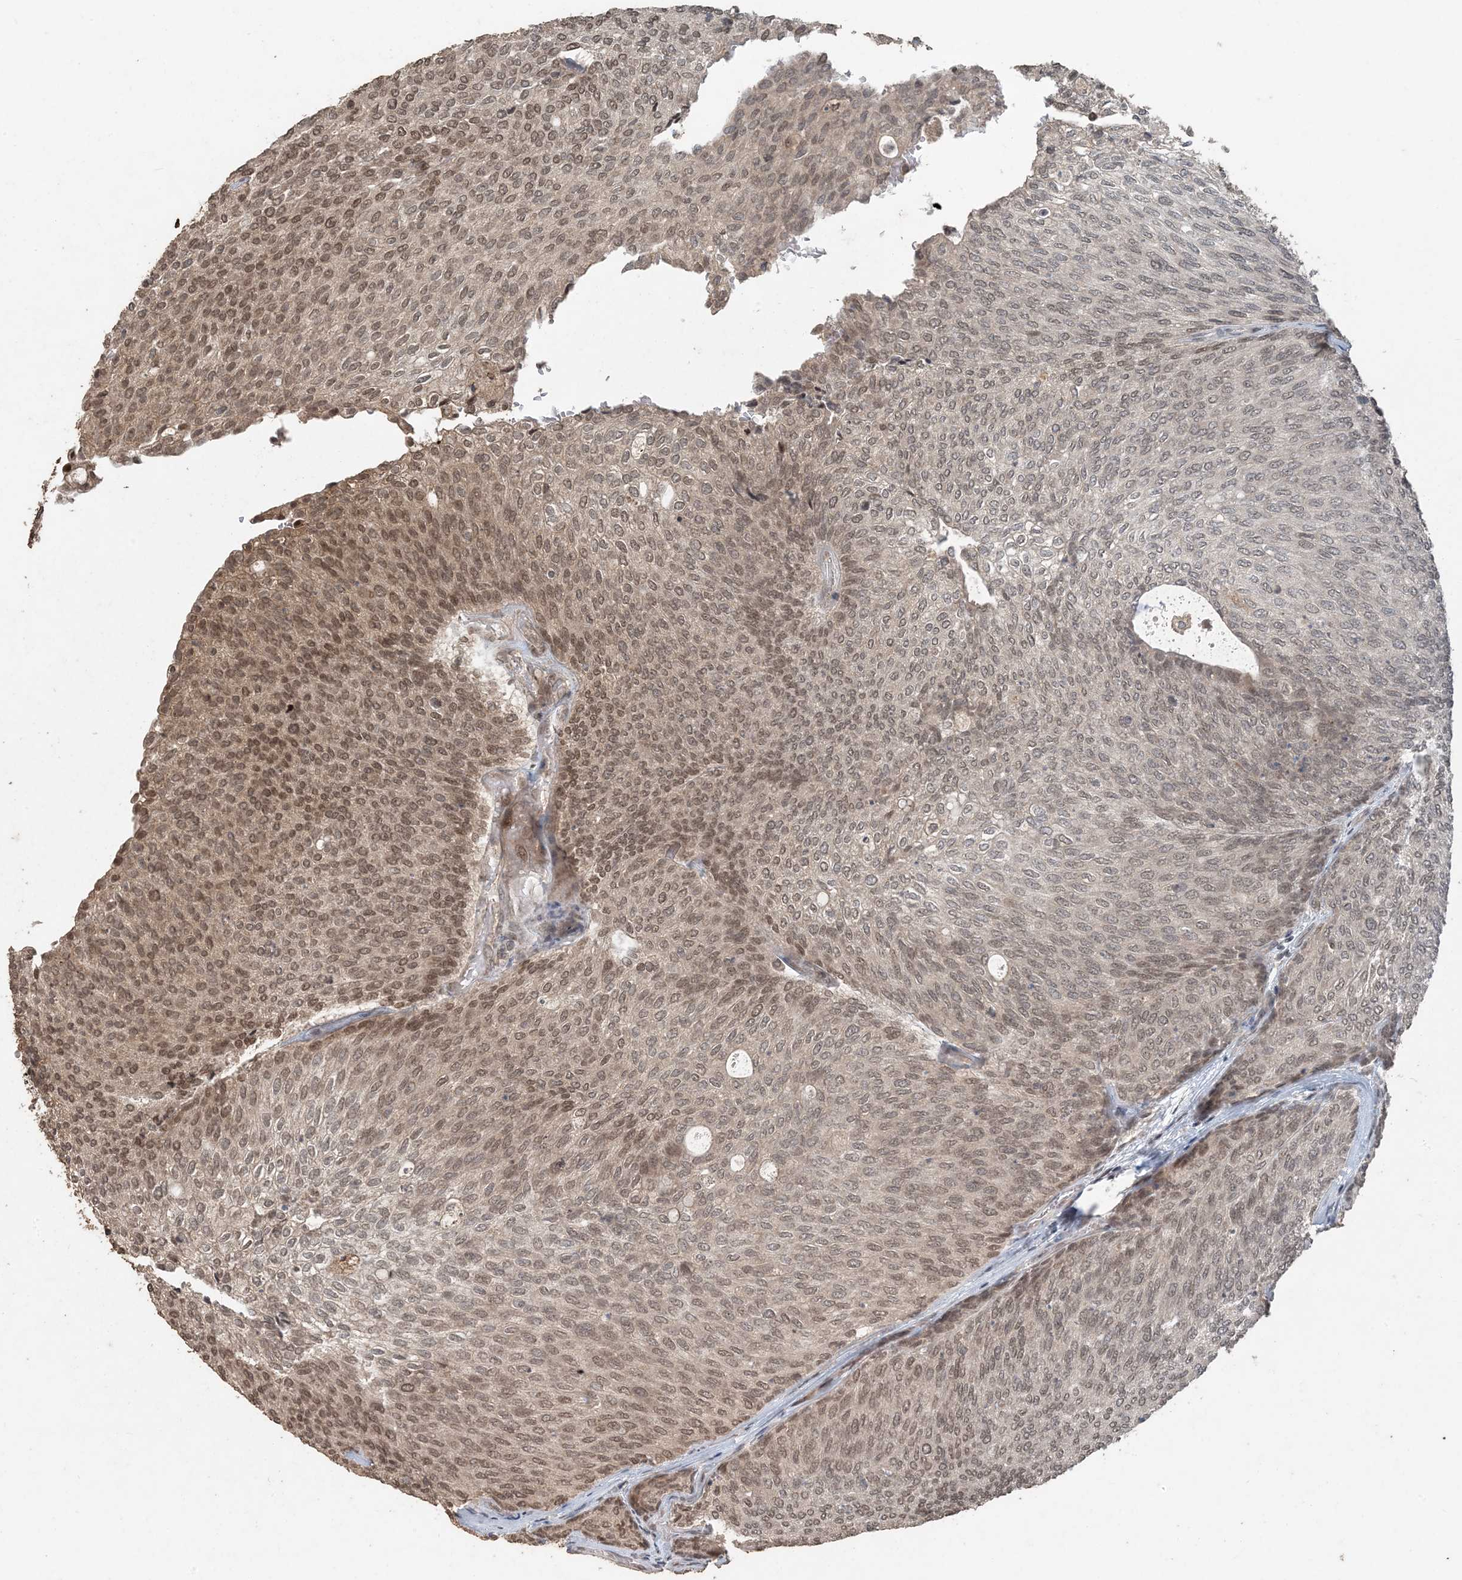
{"staining": {"intensity": "moderate", "quantity": ">75%", "location": "nuclear"}, "tissue": "urothelial cancer", "cell_type": "Tumor cells", "image_type": "cancer", "snomed": [{"axis": "morphology", "description": "Urothelial carcinoma, Low grade"}, {"axis": "topography", "description": "Urinary bladder"}], "caption": "High-magnification brightfield microscopy of low-grade urothelial carcinoma stained with DAB (3,3'-diaminobenzidine) (brown) and counterstained with hematoxylin (blue). tumor cells exhibit moderate nuclear expression is seen in approximately>75% of cells. The staining was performed using DAB (3,3'-diaminobenzidine) to visualize the protein expression in brown, while the nuclei were stained in blue with hematoxylin (Magnification: 20x).", "gene": "ATP13A2", "patient": {"sex": "female", "age": 79}}